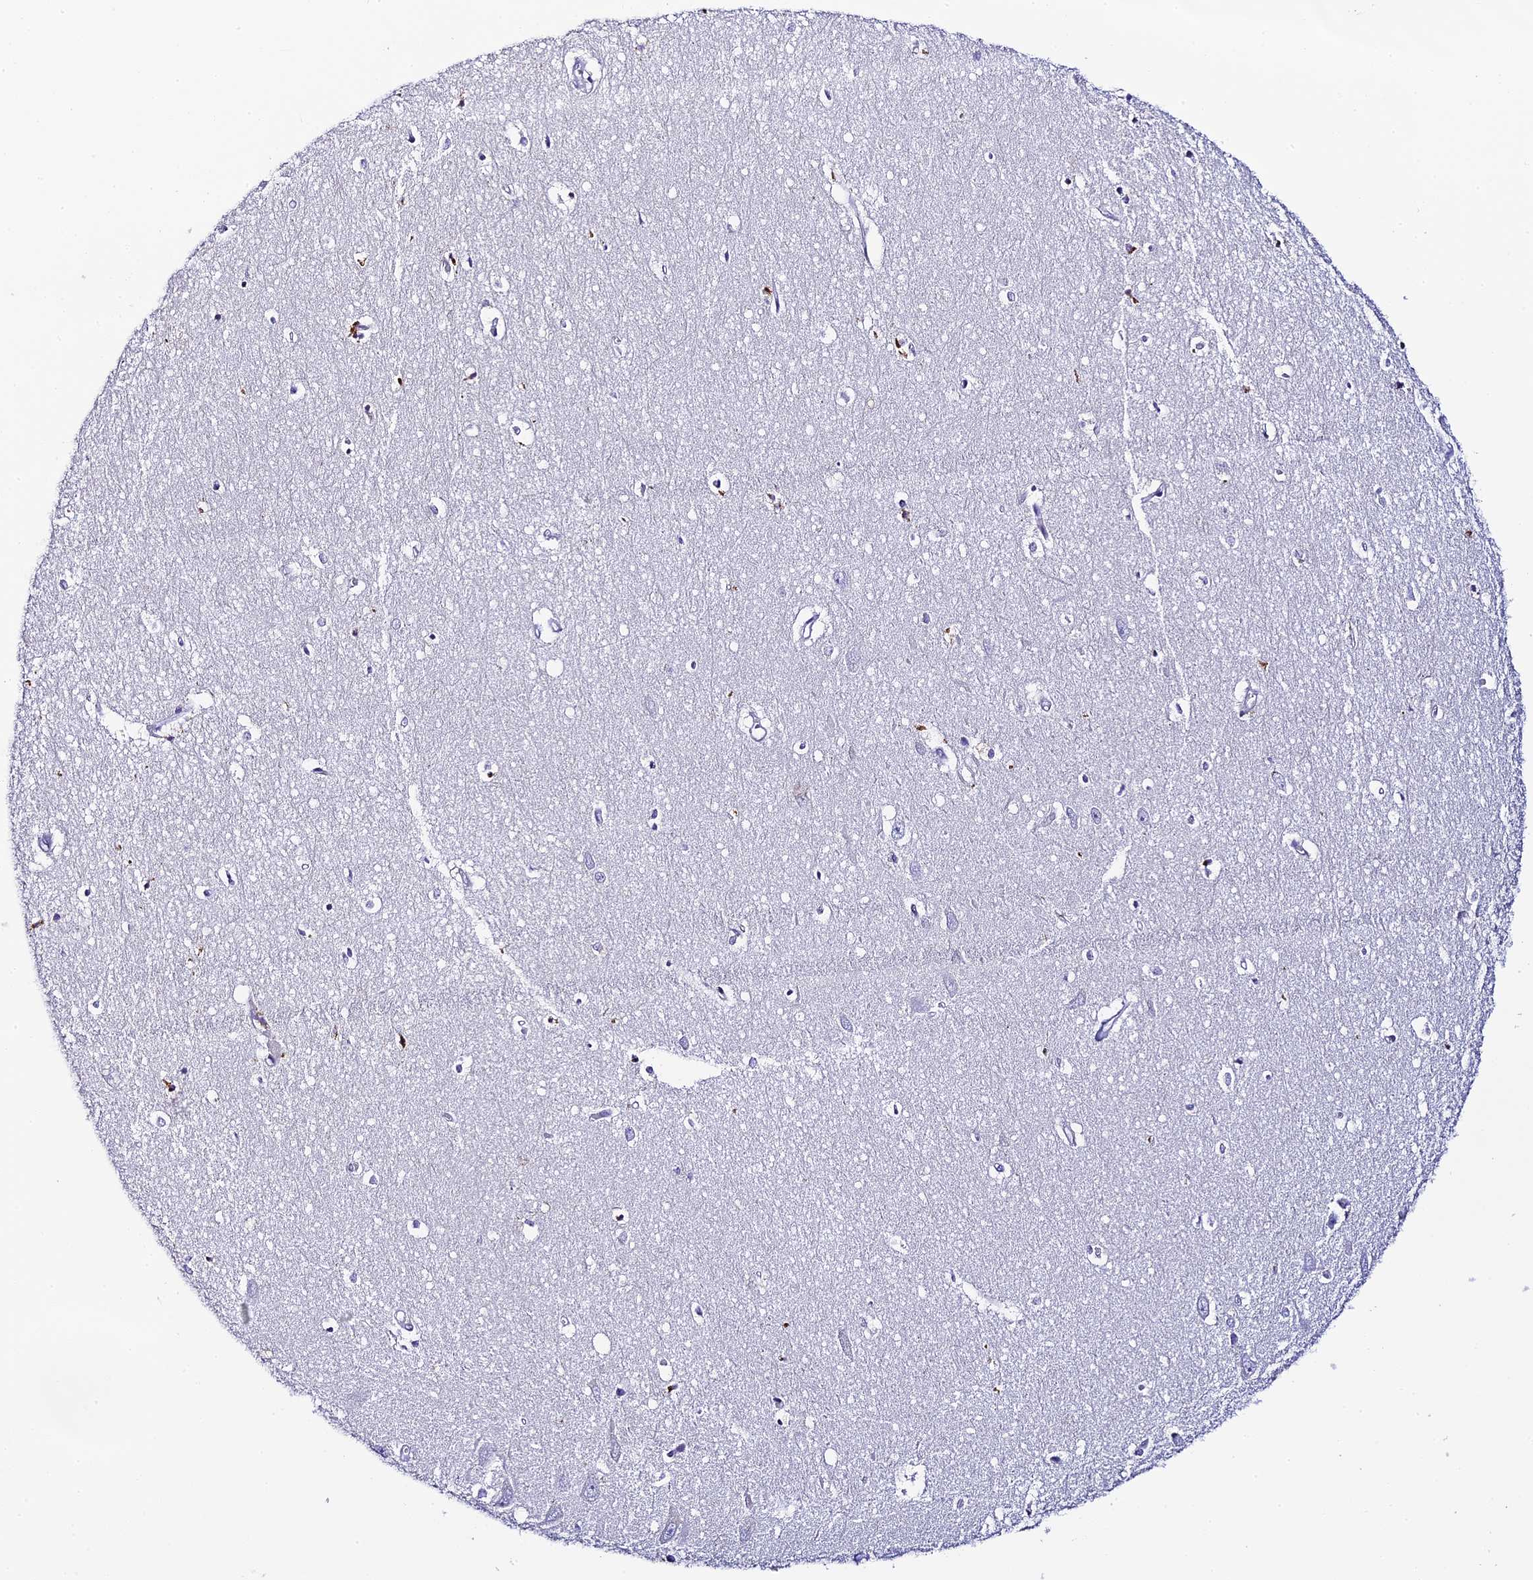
{"staining": {"intensity": "negative", "quantity": "none", "location": "none"}, "tissue": "hippocampus", "cell_type": "Glial cells", "image_type": "normal", "snomed": [{"axis": "morphology", "description": "Normal tissue, NOS"}, {"axis": "topography", "description": "Hippocampus"}], "caption": "A high-resolution micrograph shows immunohistochemistry staining of unremarkable hippocampus, which displays no significant staining in glial cells.", "gene": "C12orf29", "patient": {"sex": "female", "age": 64}}